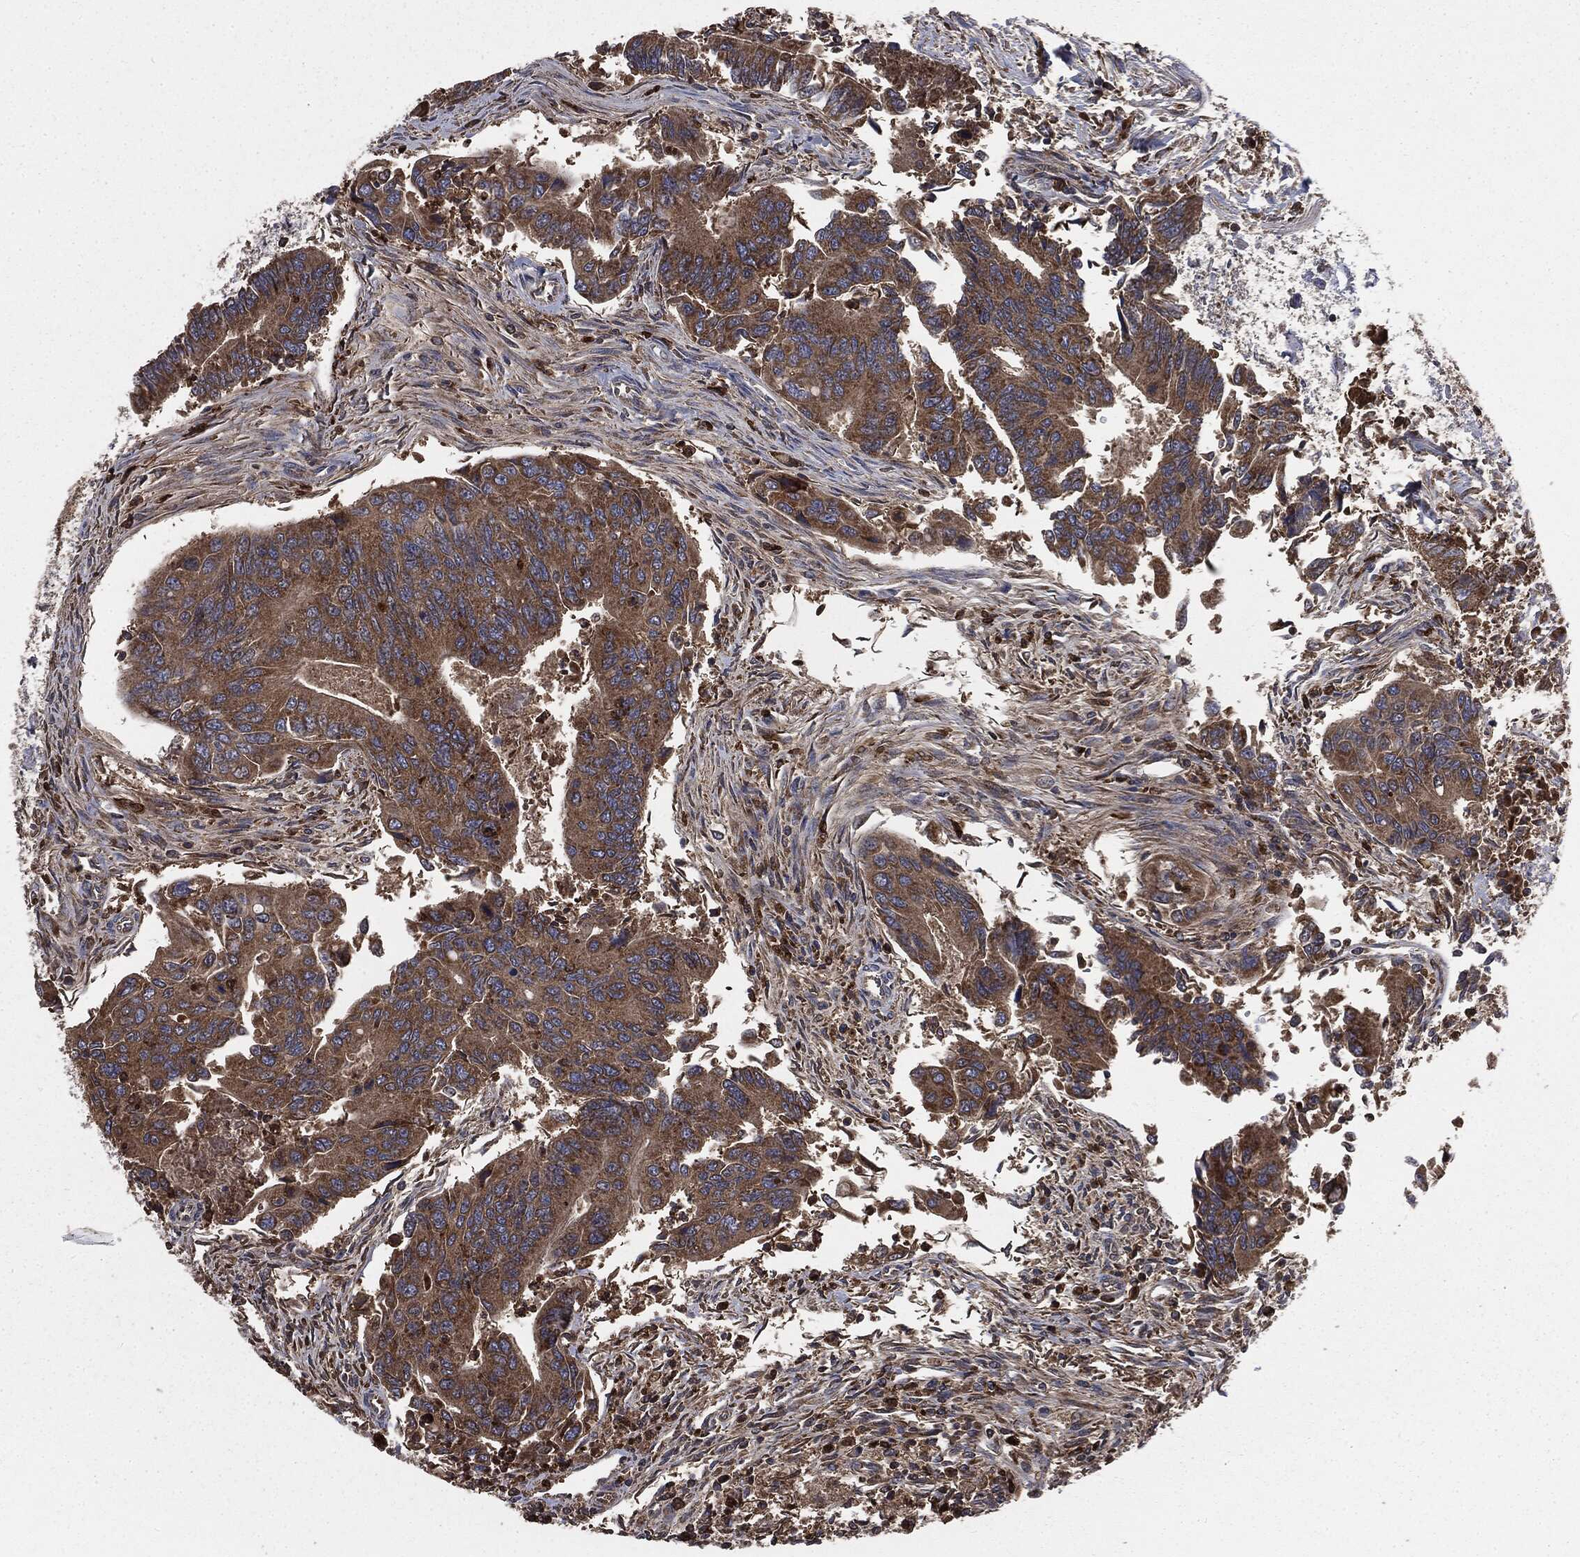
{"staining": {"intensity": "strong", "quantity": ">75%", "location": "cytoplasmic/membranous"}, "tissue": "colorectal cancer", "cell_type": "Tumor cells", "image_type": "cancer", "snomed": [{"axis": "morphology", "description": "Adenocarcinoma, NOS"}, {"axis": "topography", "description": "Colon"}], "caption": "Immunohistochemistry staining of adenocarcinoma (colorectal), which reveals high levels of strong cytoplasmic/membranous staining in approximately >75% of tumor cells indicating strong cytoplasmic/membranous protein positivity. The staining was performed using DAB (brown) for protein detection and nuclei were counterstained in hematoxylin (blue).", "gene": "MAPK6", "patient": {"sex": "female", "age": 67}}